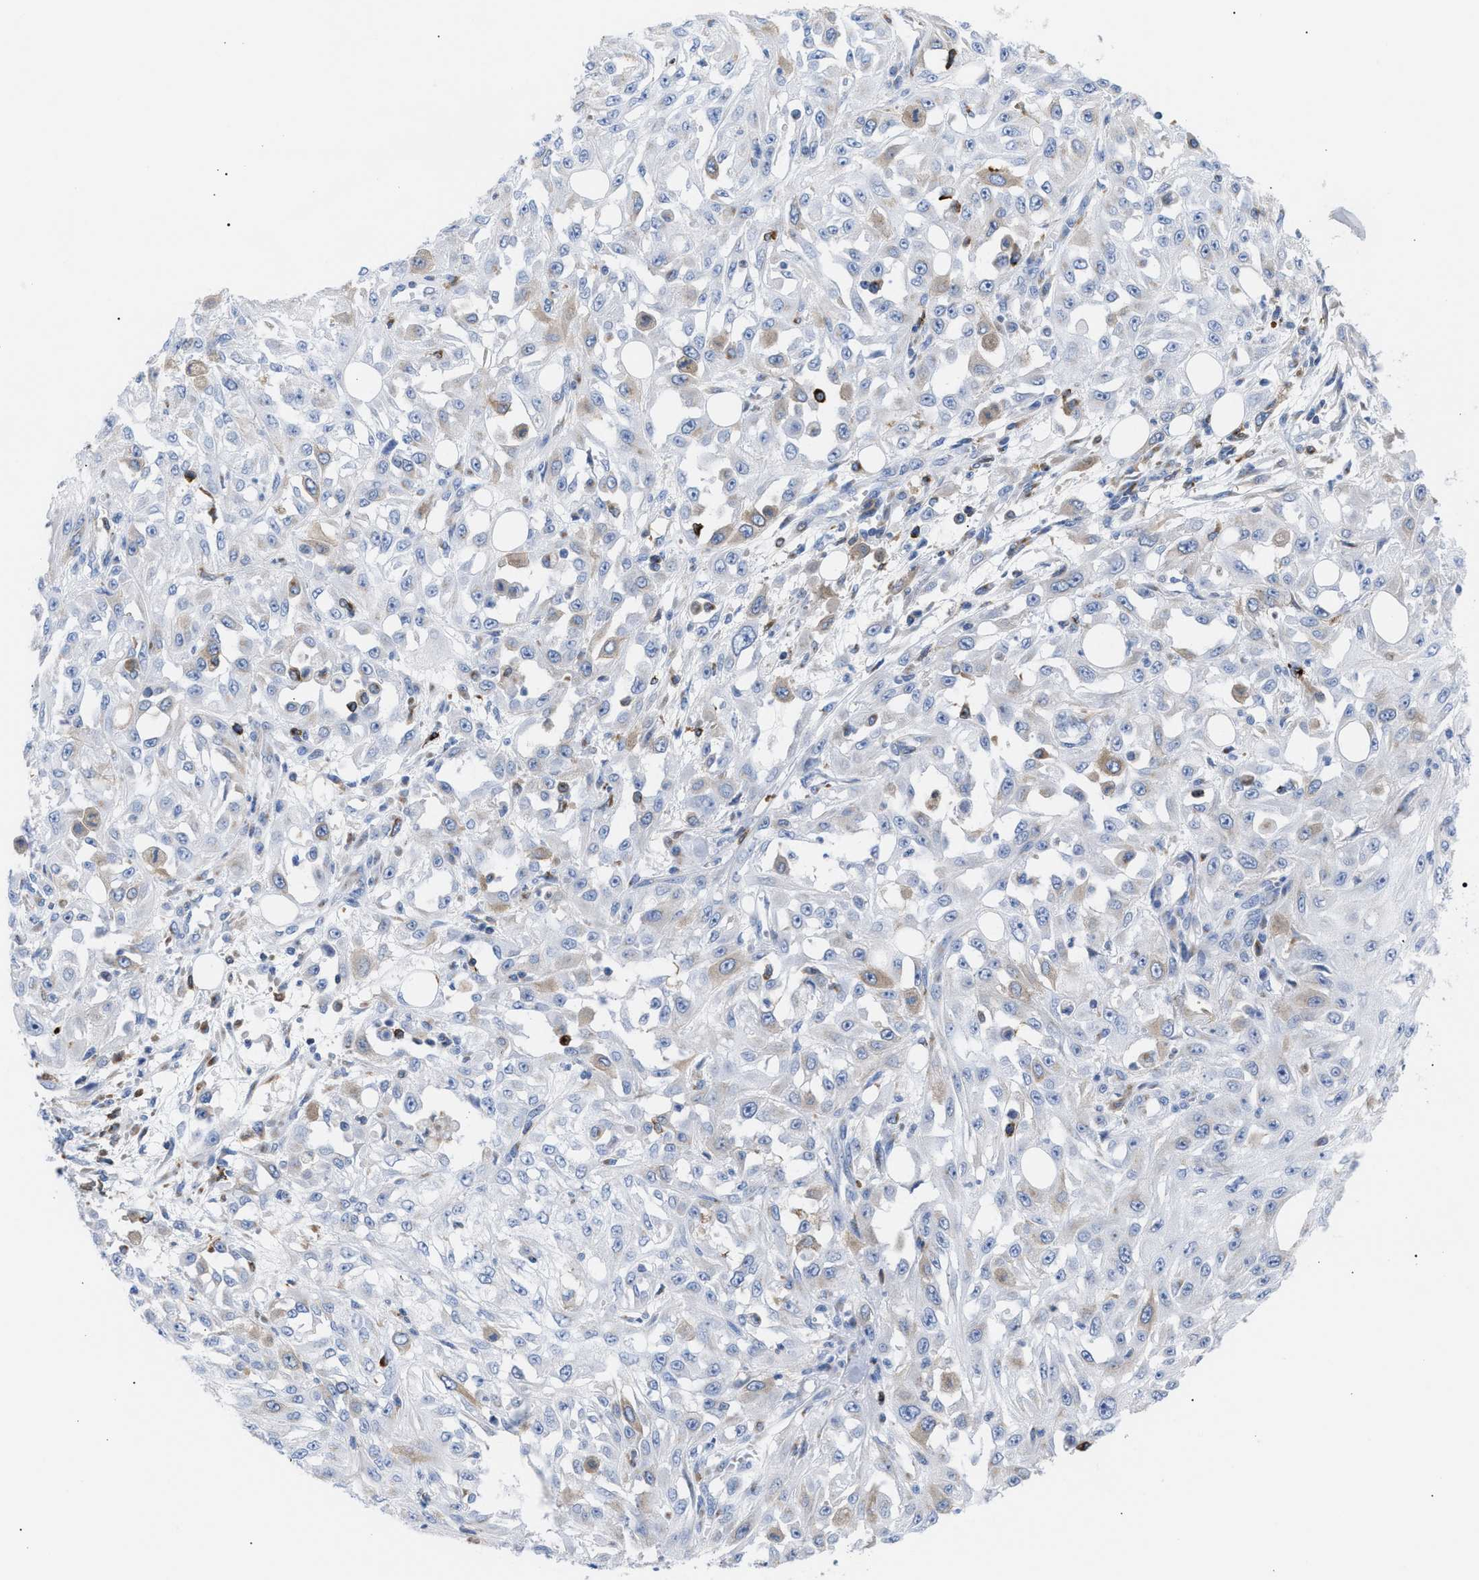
{"staining": {"intensity": "weak", "quantity": "<25%", "location": "cytoplasmic/membranous"}, "tissue": "skin cancer", "cell_type": "Tumor cells", "image_type": "cancer", "snomed": [{"axis": "morphology", "description": "Squamous cell carcinoma, NOS"}, {"axis": "morphology", "description": "Squamous cell carcinoma, metastatic, NOS"}, {"axis": "topography", "description": "Skin"}, {"axis": "topography", "description": "Lymph node"}], "caption": "The IHC histopathology image has no significant expression in tumor cells of skin cancer tissue. Nuclei are stained in blue.", "gene": "TACC3", "patient": {"sex": "male", "age": 75}}